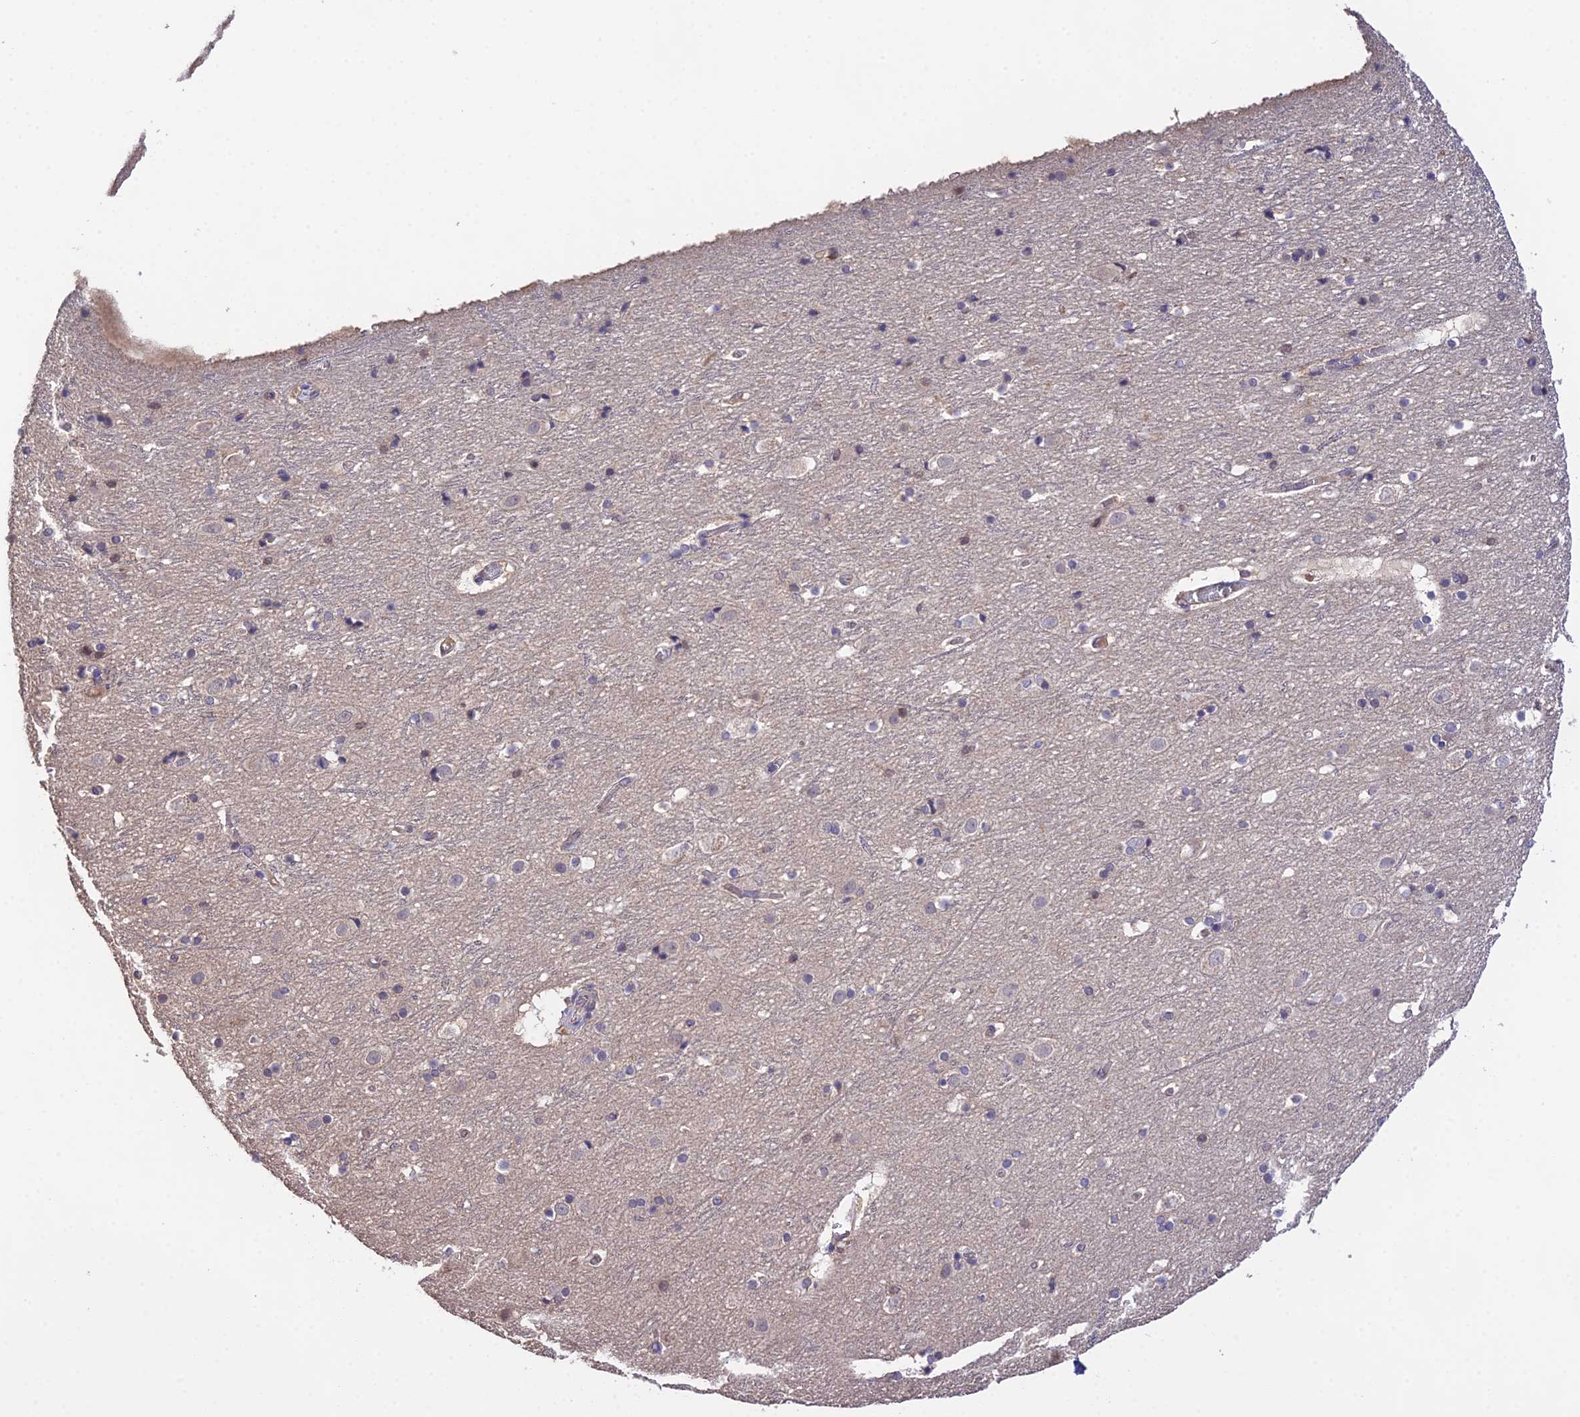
{"staining": {"intensity": "moderate", "quantity": "25%-75%", "location": "cytoplasmic/membranous"}, "tissue": "cerebral cortex", "cell_type": "Endothelial cells", "image_type": "normal", "snomed": [{"axis": "morphology", "description": "Normal tissue, NOS"}, {"axis": "topography", "description": "Cerebral cortex"}], "caption": "High-power microscopy captured an IHC photomicrograph of normal cerebral cortex, revealing moderate cytoplasmic/membranous staining in approximately 25%-75% of endothelial cells.", "gene": "FBP1", "patient": {"sex": "male", "age": 45}}